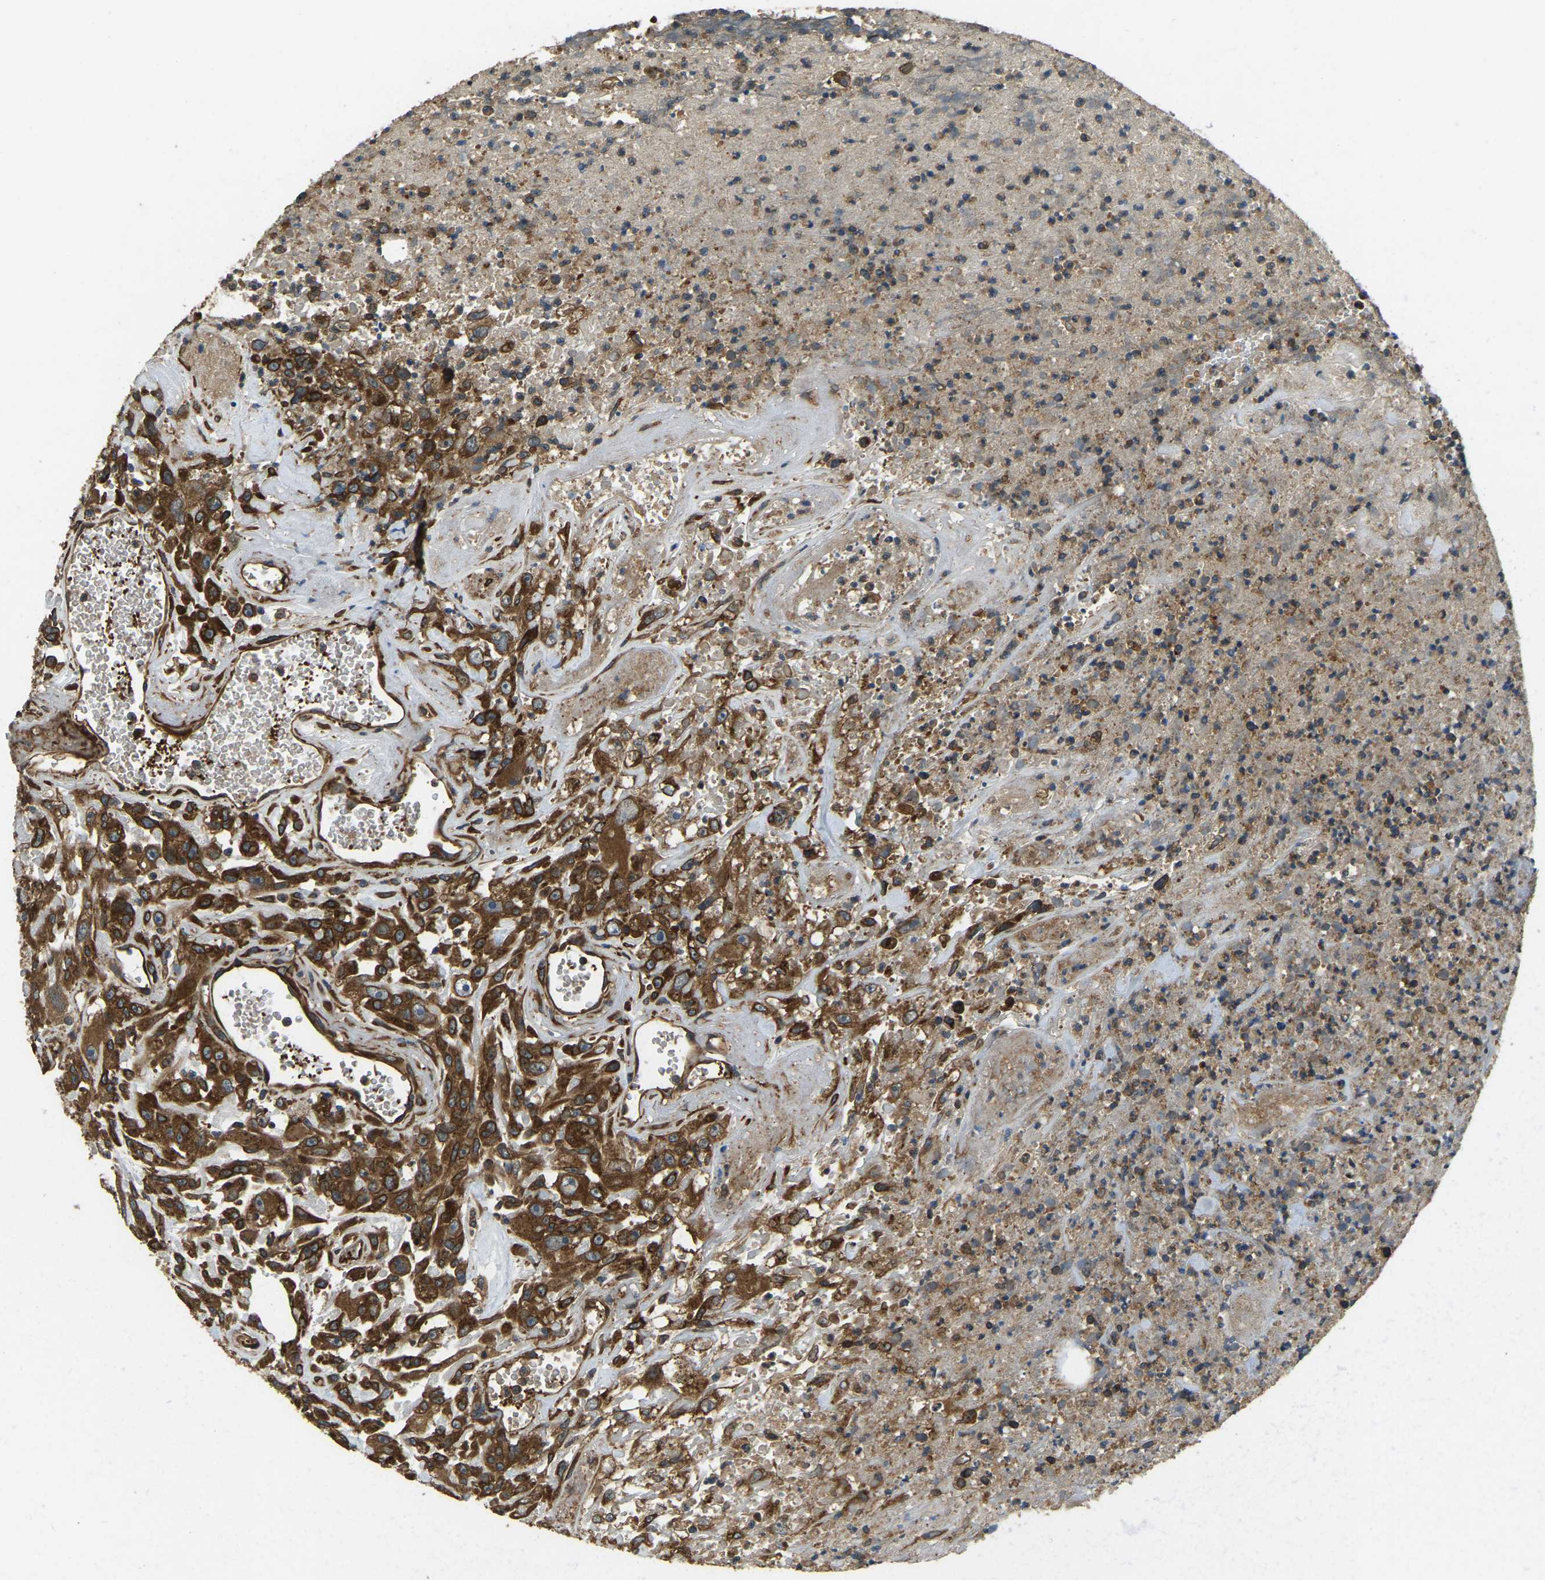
{"staining": {"intensity": "strong", "quantity": ">75%", "location": "cytoplasmic/membranous"}, "tissue": "urothelial cancer", "cell_type": "Tumor cells", "image_type": "cancer", "snomed": [{"axis": "morphology", "description": "Urothelial carcinoma, High grade"}, {"axis": "topography", "description": "Urinary bladder"}], "caption": "DAB (3,3'-diaminobenzidine) immunohistochemical staining of urothelial cancer displays strong cytoplasmic/membranous protein positivity in about >75% of tumor cells. Immunohistochemistry (ihc) stains the protein in brown and the nuclei are stained blue.", "gene": "ERGIC1", "patient": {"sex": "male", "age": 46}}